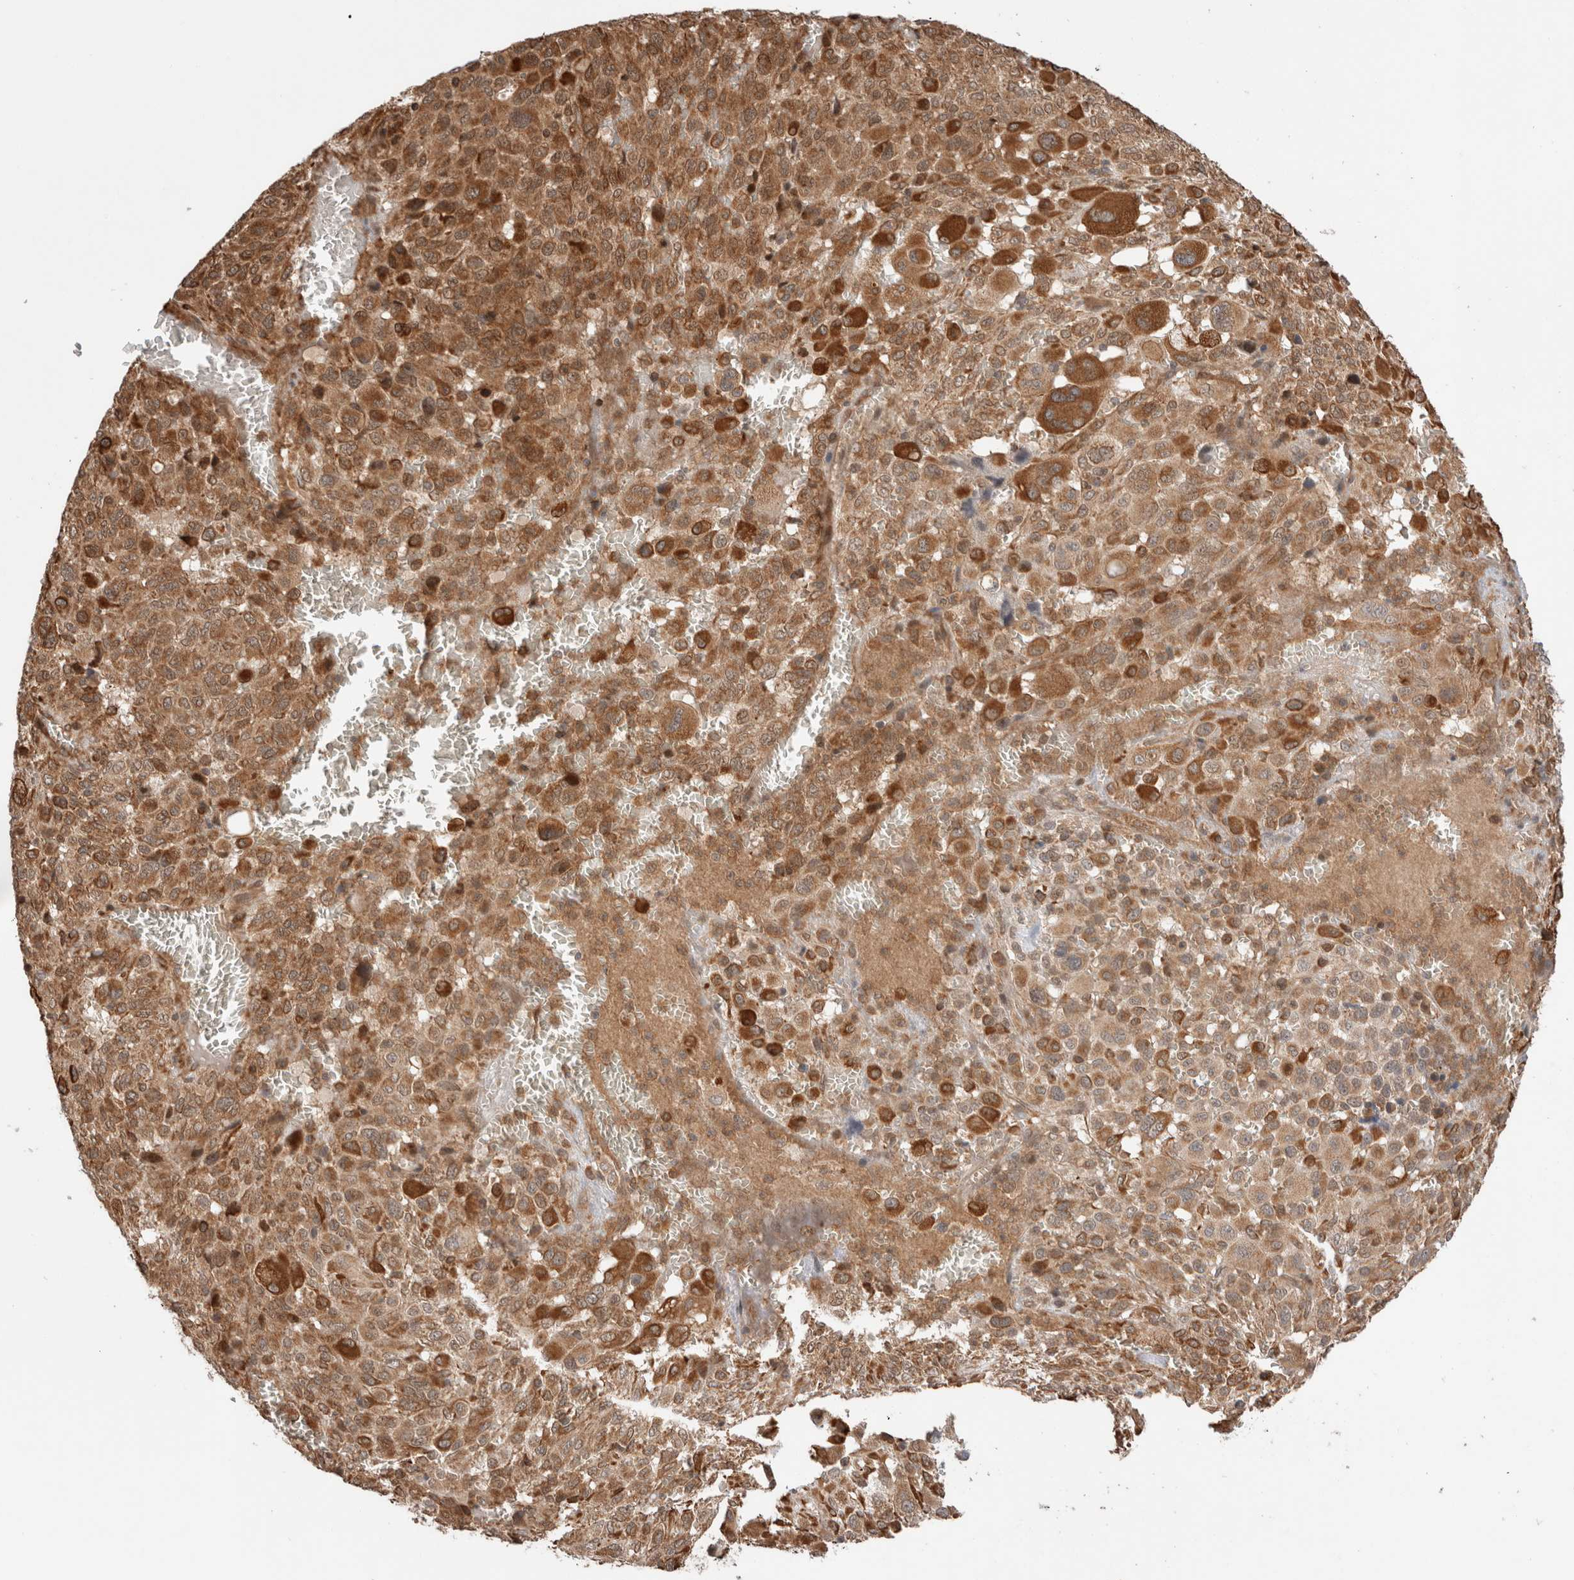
{"staining": {"intensity": "moderate", "quantity": ">75%", "location": "cytoplasmic/membranous"}, "tissue": "melanoma", "cell_type": "Tumor cells", "image_type": "cancer", "snomed": [{"axis": "morphology", "description": "Malignant melanoma, Metastatic site"}, {"axis": "topography", "description": "Skin"}], "caption": "Immunohistochemistry photomicrograph of neoplastic tissue: human melanoma stained using IHC exhibits medium levels of moderate protein expression localized specifically in the cytoplasmic/membranous of tumor cells, appearing as a cytoplasmic/membranous brown color.", "gene": "ZNF649", "patient": {"sex": "female", "age": 74}}